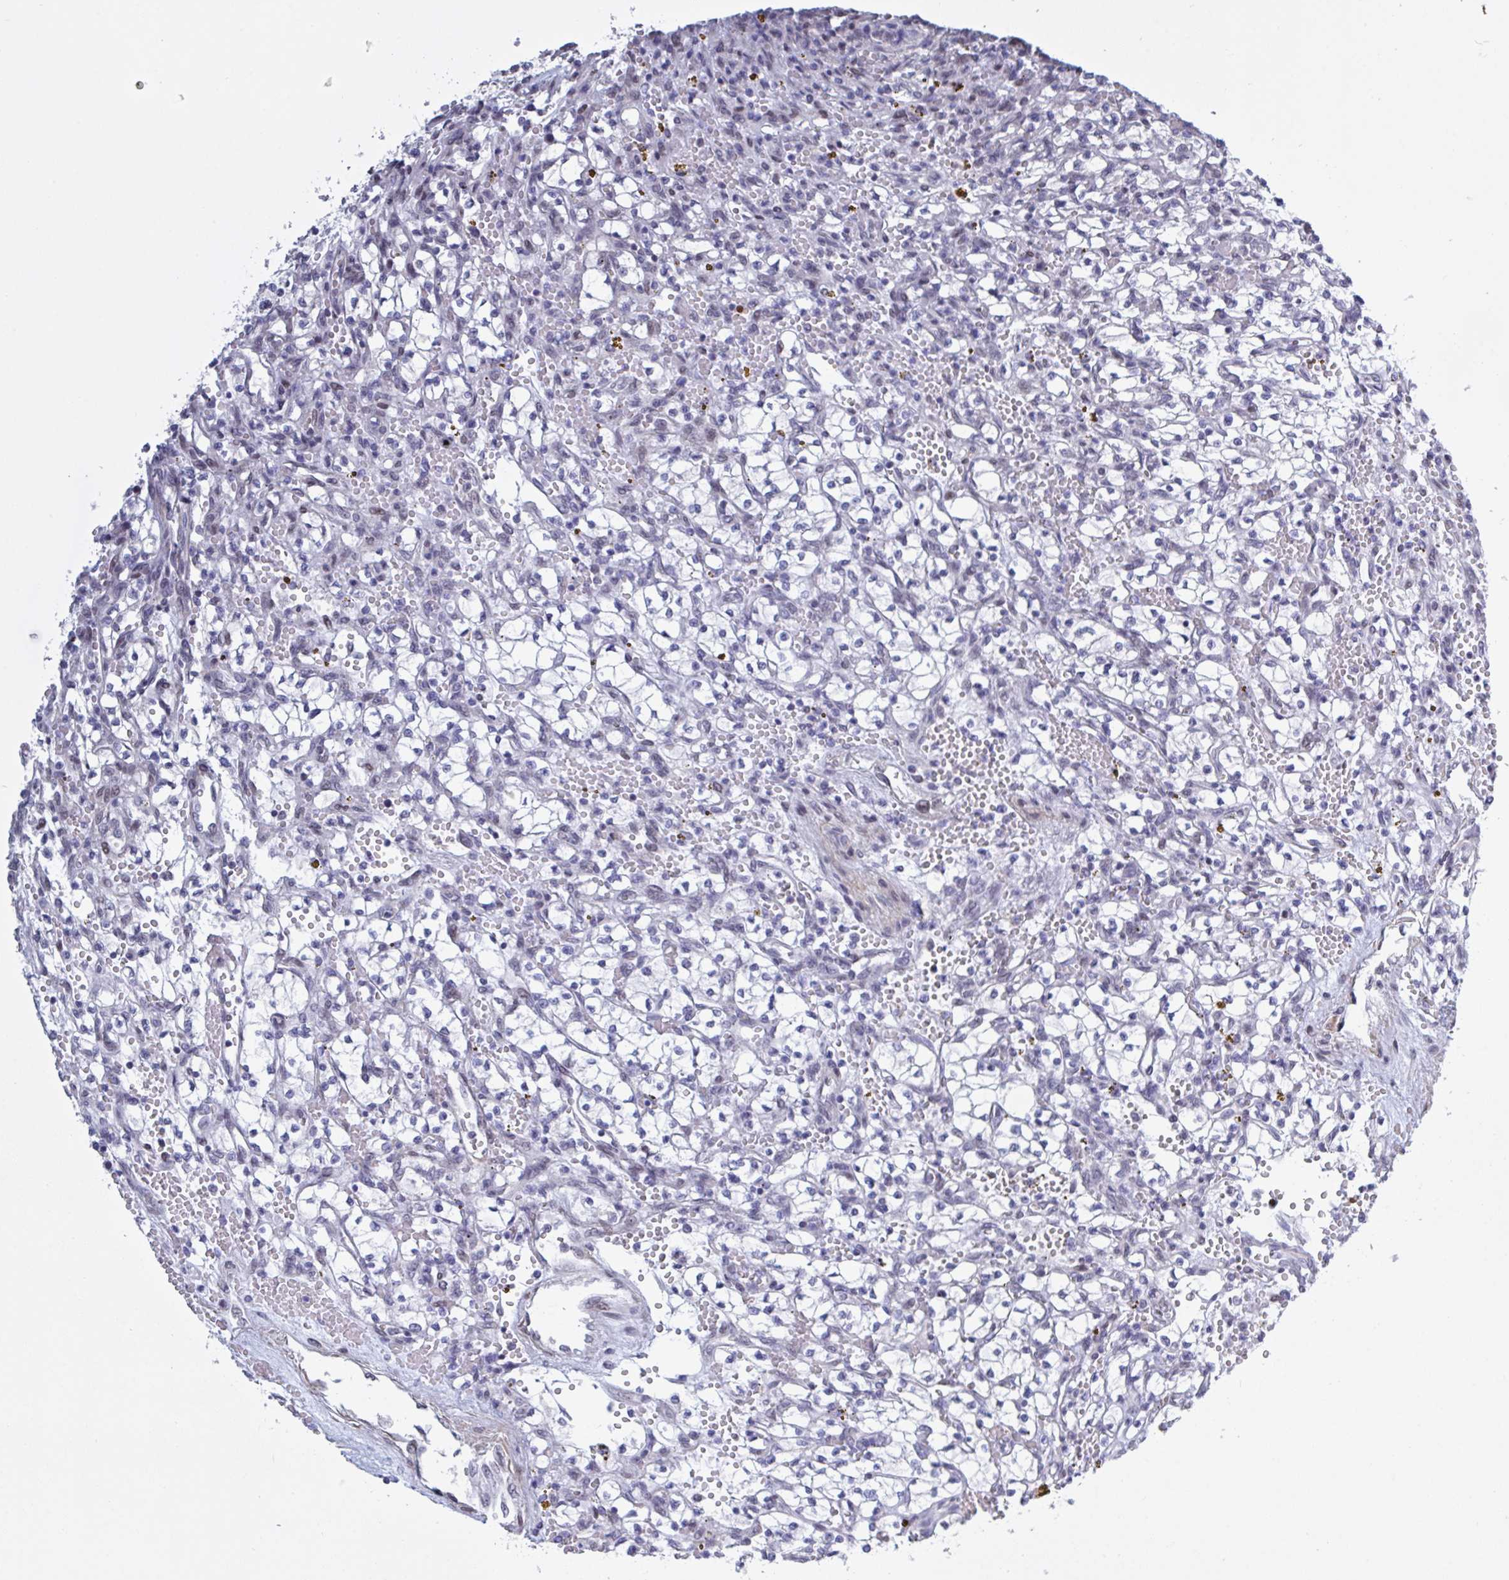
{"staining": {"intensity": "negative", "quantity": "none", "location": "none"}, "tissue": "renal cancer", "cell_type": "Tumor cells", "image_type": "cancer", "snomed": [{"axis": "morphology", "description": "Adenocarcinoma, NOS"}, {"axis": "topography", "description": "Kidney"}], "caption": "The photomicrograph demonstrates no staining of tumor cells in renal adenocarcinoma.", "gene": "BCL7B", "patient": {"sex": "female", "age": 64}}